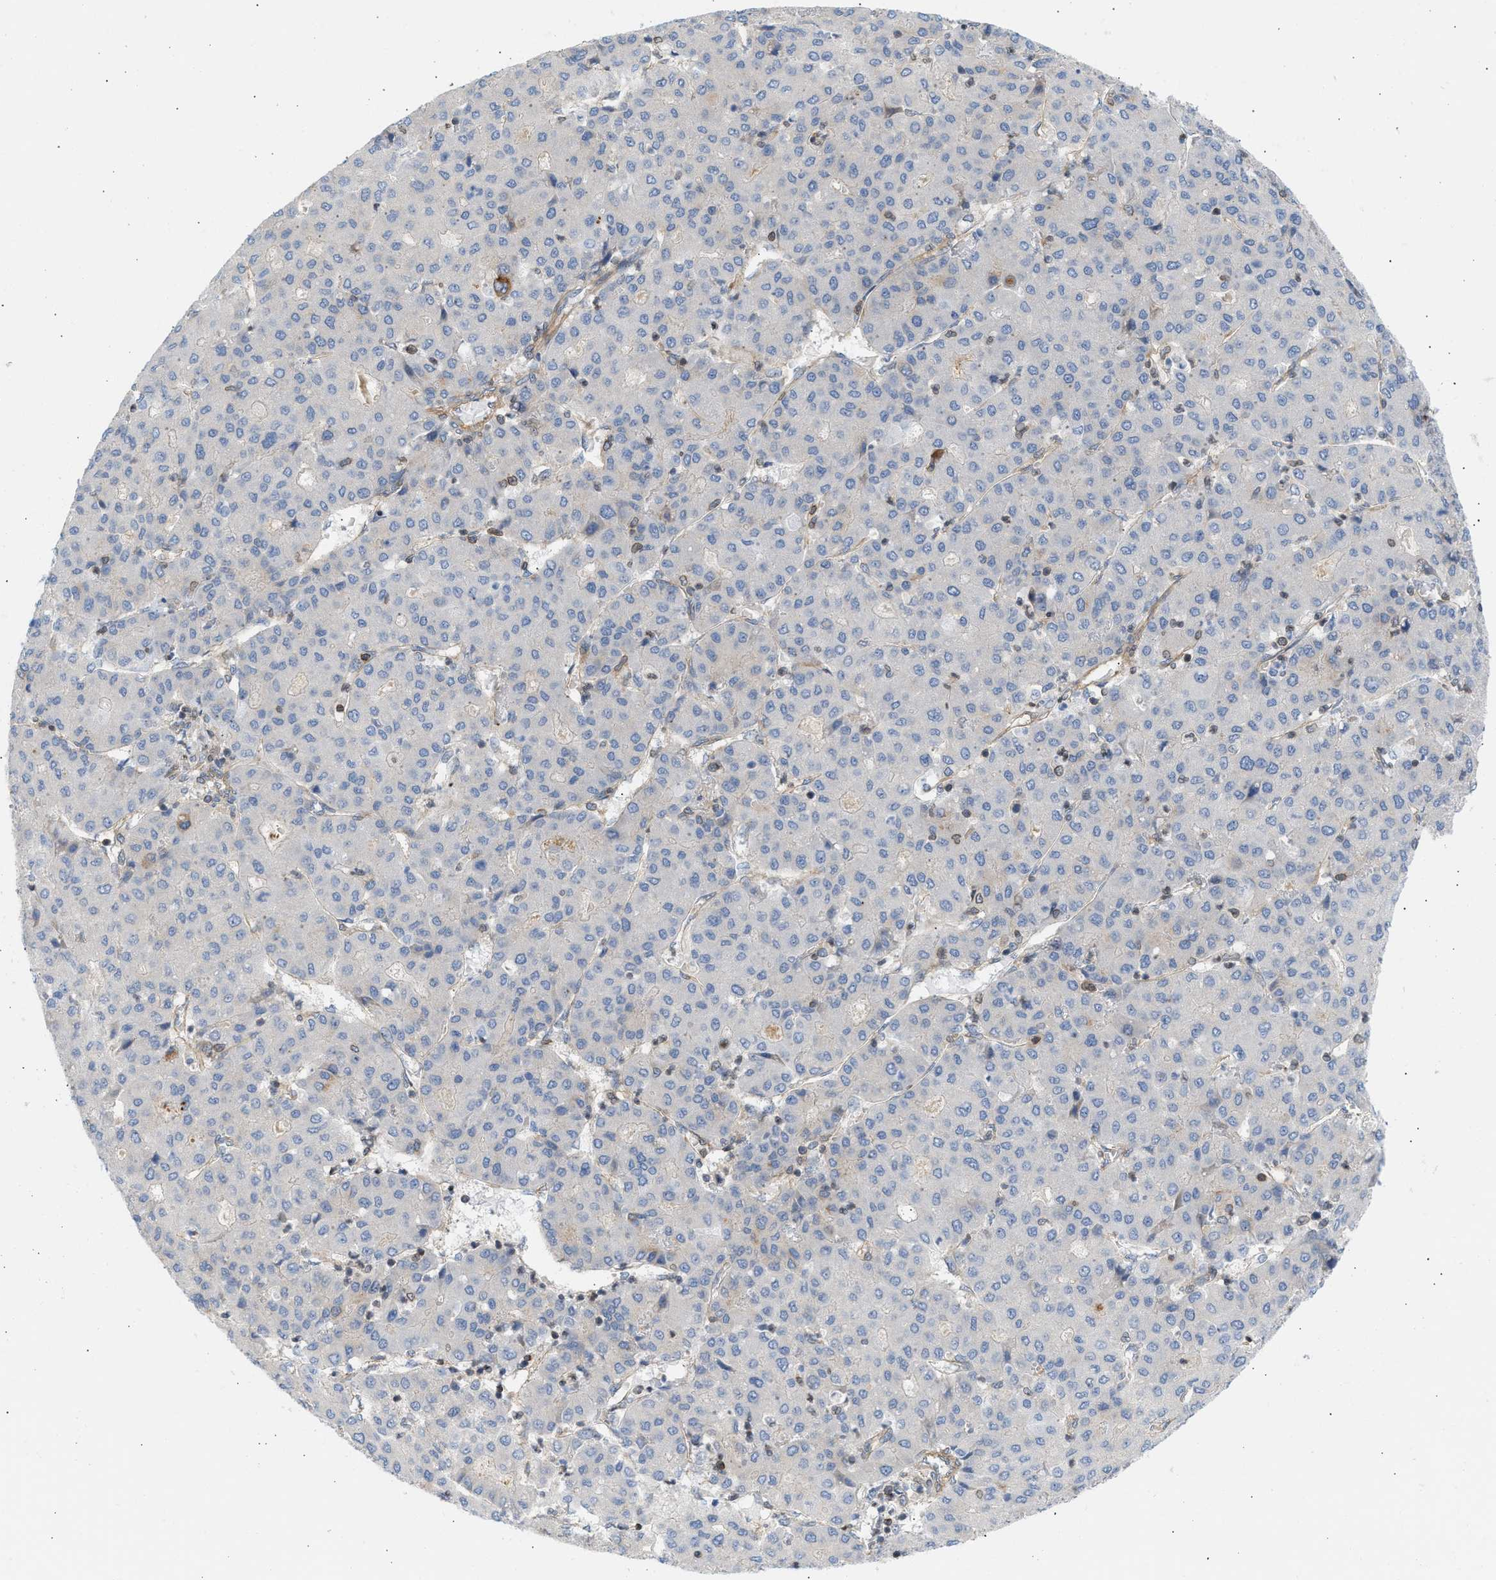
{"staining": {"intensity": "negative", "quantity": "none", "location": "none"}, "tissue": "liver cancer", "cell_type": "Tumor cells", "image_type": "cancer", "snomed": [{"axis": "morphology", "description": "Carcinoma, Hepatocellular, NOS"}, {"axis": "topography", "description": "Liver"}], "caption": "High magnification brightfield microscopy of liver cancer (hepatocellular carcinoma) stained with DAB (brown) and counterstained with hematoxylin (blue): tumor cells show no significant expression. The staining was performed using DAB (3,3'-diaminobenzidine) to visualize the protein expression in brown, while the nuclei were stained in blue with hematoxylin (Magnification: 20x).", "gene": "STRN", "patient": {"sex": "male", "age": 65}}